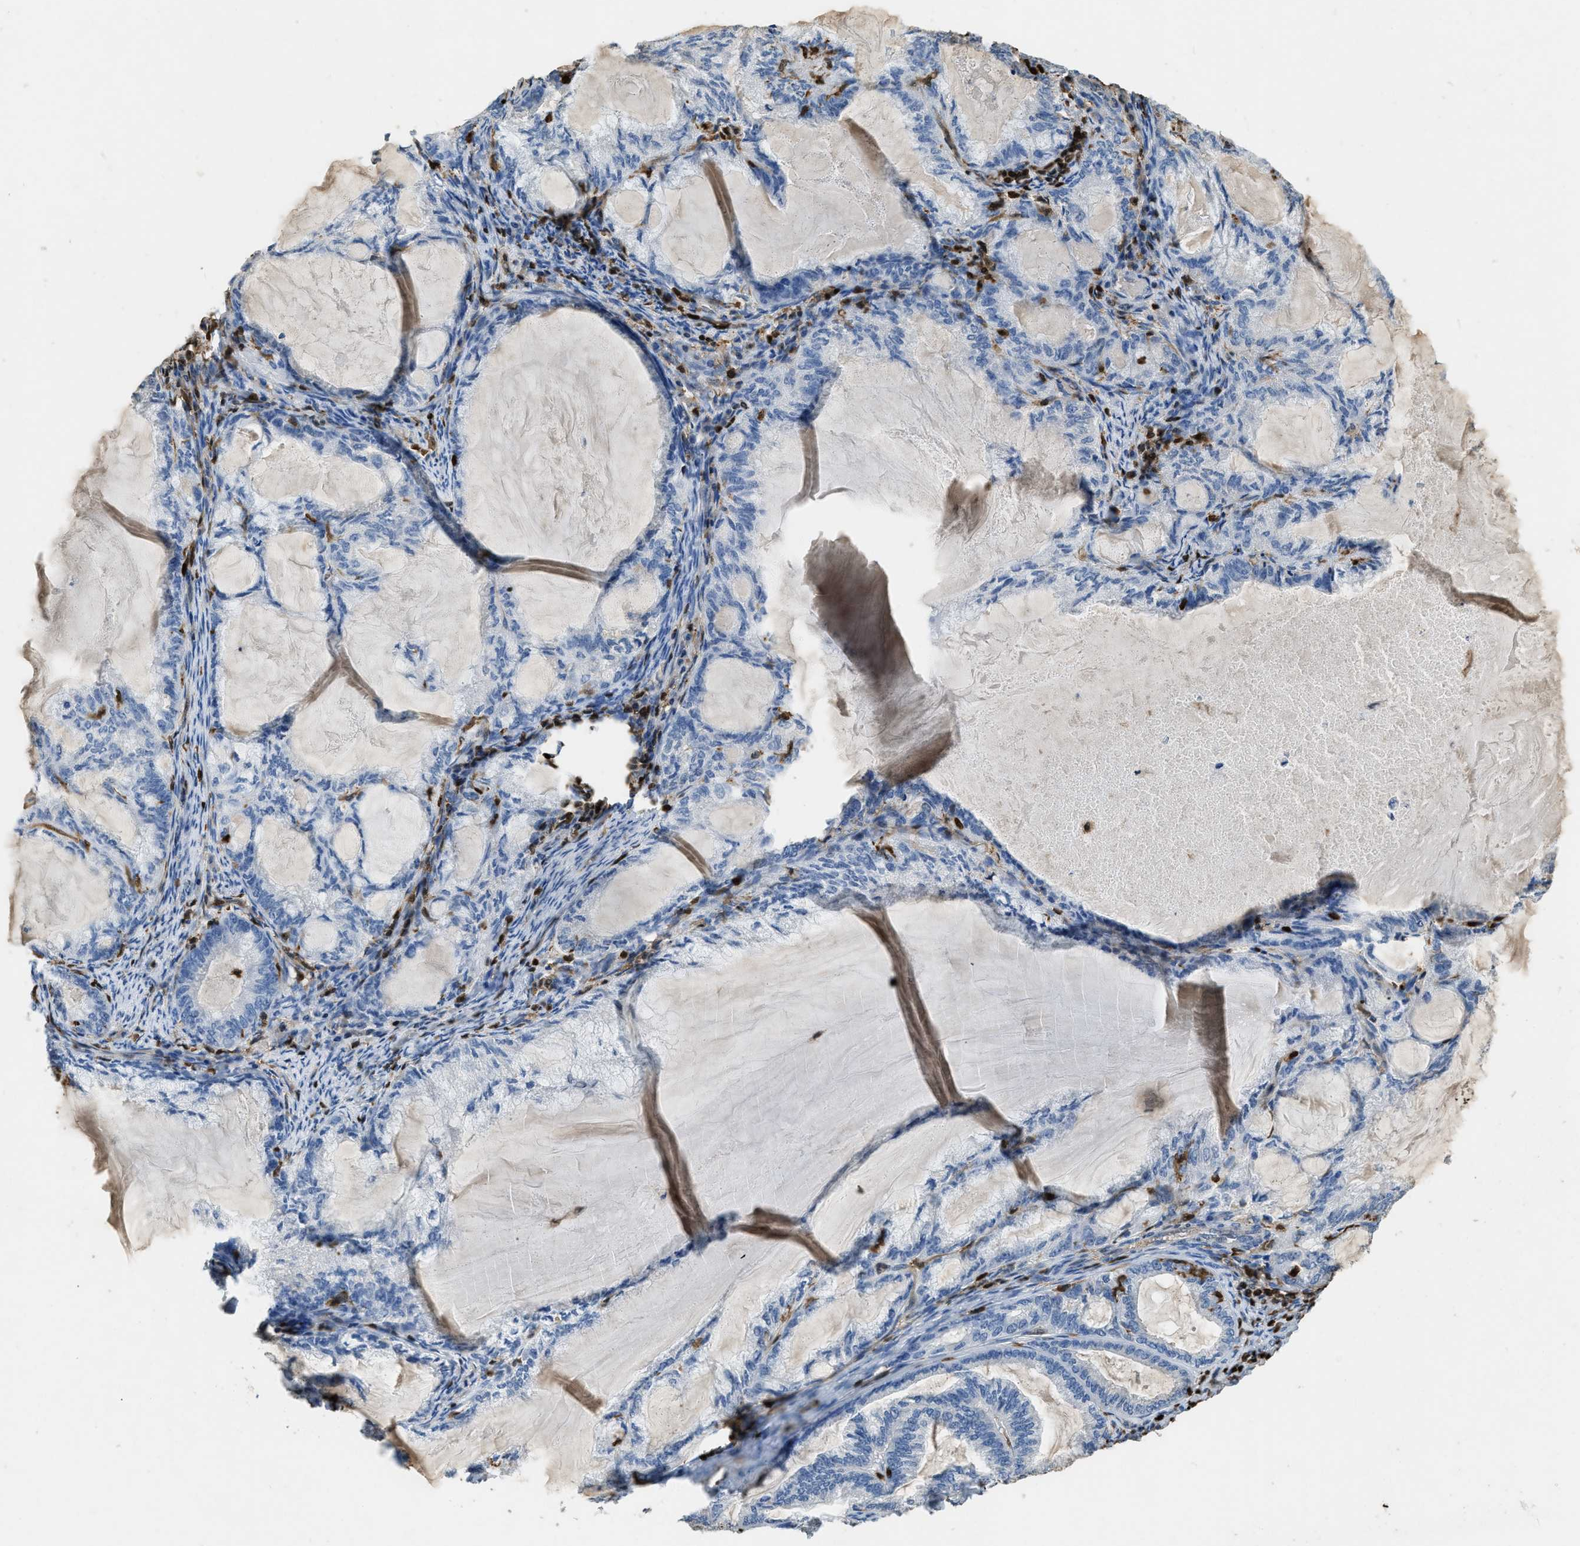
{"staining": {"intensity": "negative", "quantity": "none", "location": "none"}, "tissue": "endometrial cancer", "cell_type": "Tumor cells", "image_type": "cancer", "snomed": [{"axis": "morphology", "description": "Adenocarcinoma, NOS"}, {"axis": "topography", "description": "Endometrium"}], "caption": "A photomicrograph of human endometrial adenocarcinoma is negative for staining in tumor cells.", "gene": "ARHGDIB", "patient": {"sex": "female", "age": 86}}